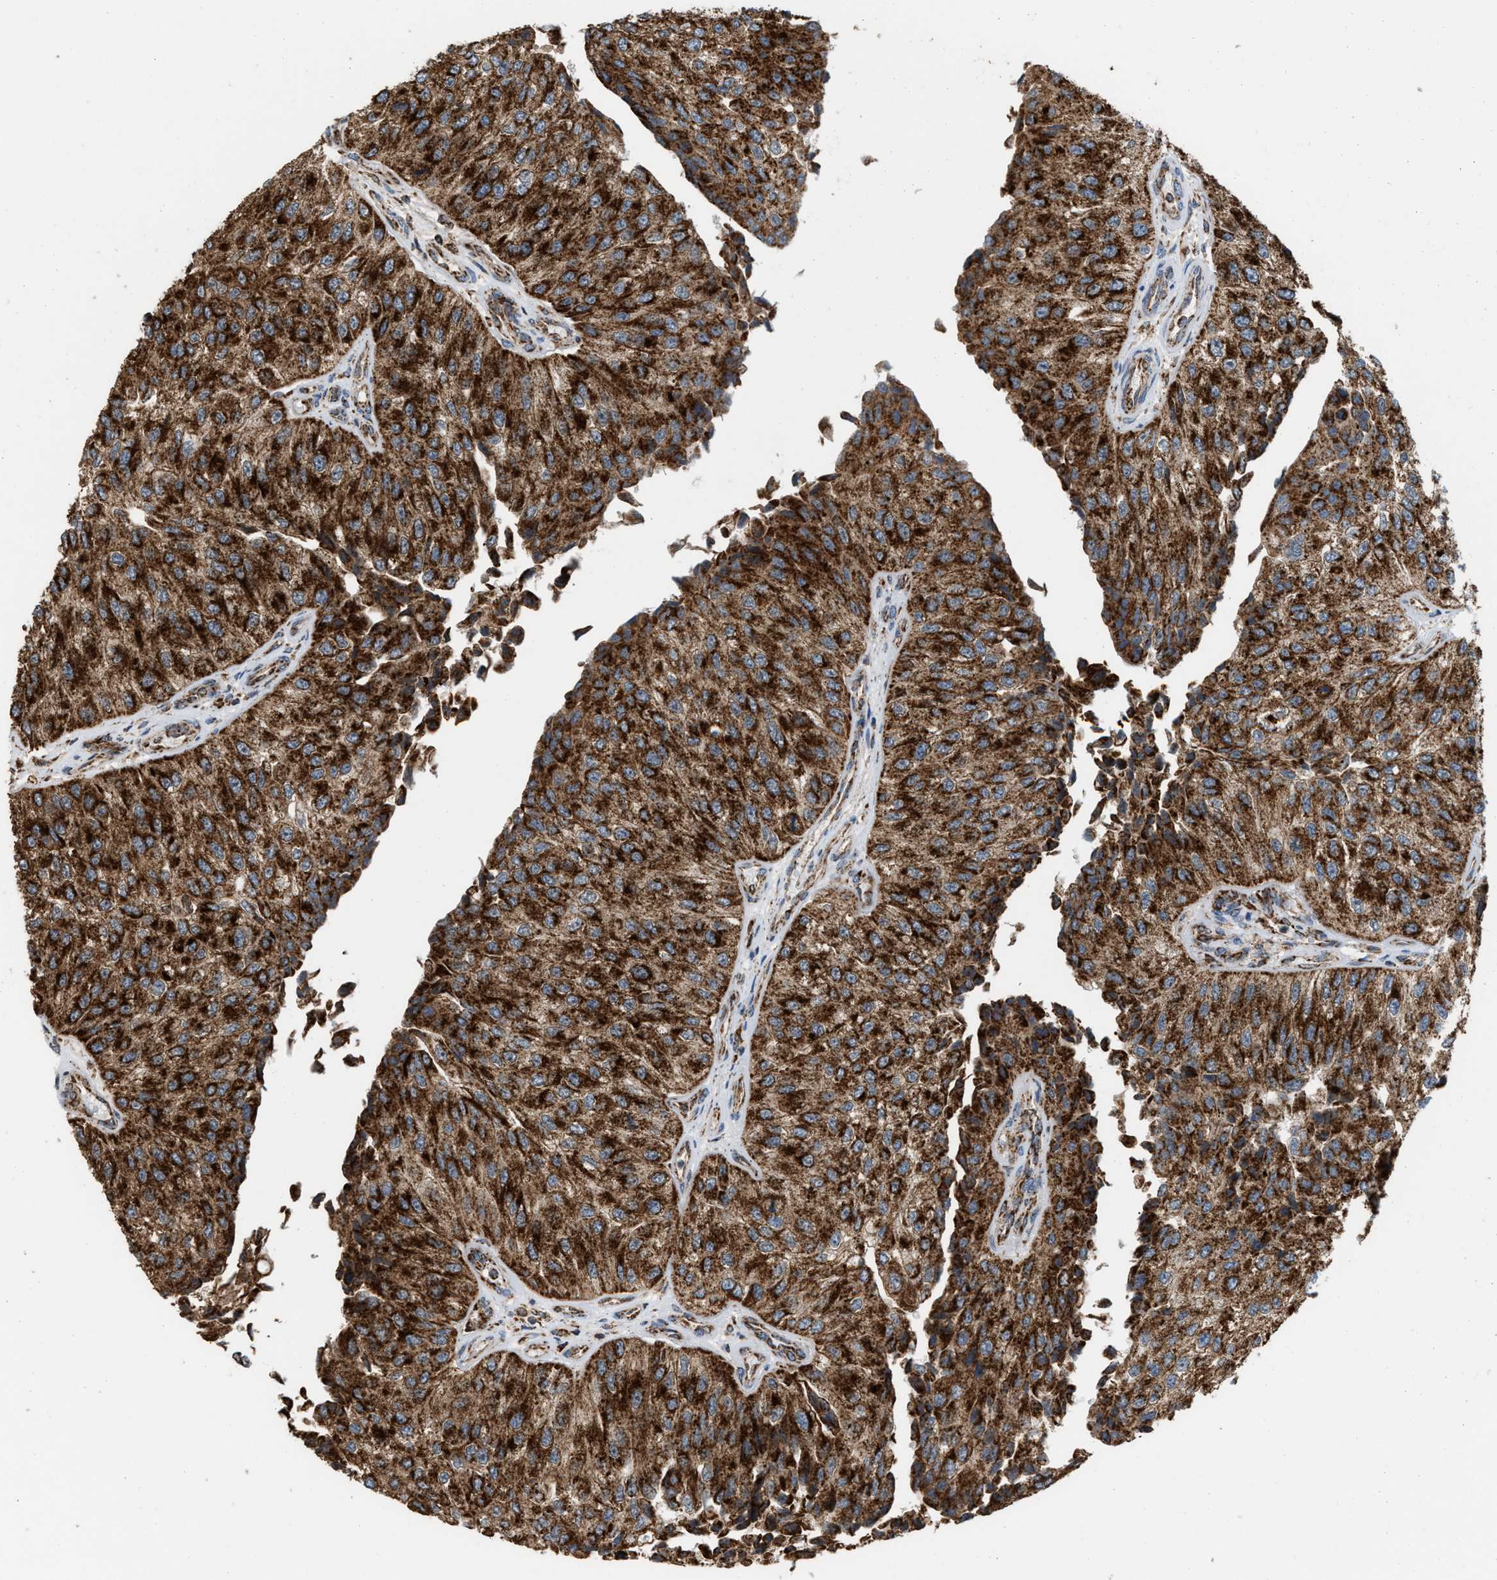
{"staining": {"intensity": "strong", "quantity": ">75%", "location": "cytoplasmic/membranous"}, "tissue": "urothelial cancer", "cell_type": "Tumor cells", "image_type": "cancer", "snomed": [{"axis": "morphology", "description": "Urothelial carcinoma, High grade"}, {"axis": "topography", "description": "Kidney"}, {"axis": "topography", "description": "Urinary bladder"}], "caption": "A brown stain highlights strong cytoplasmic/membranous expression of a protein in high-grade urothelial carcinoma tumor cells. The staining was performed using DAB to visualize the protein expression in brown, while the nuclei were stained in blue with hematoxylin (Magnification: 20x).", "gene": "SGSM2", "patient": {"sex": "male", "age": 77}}